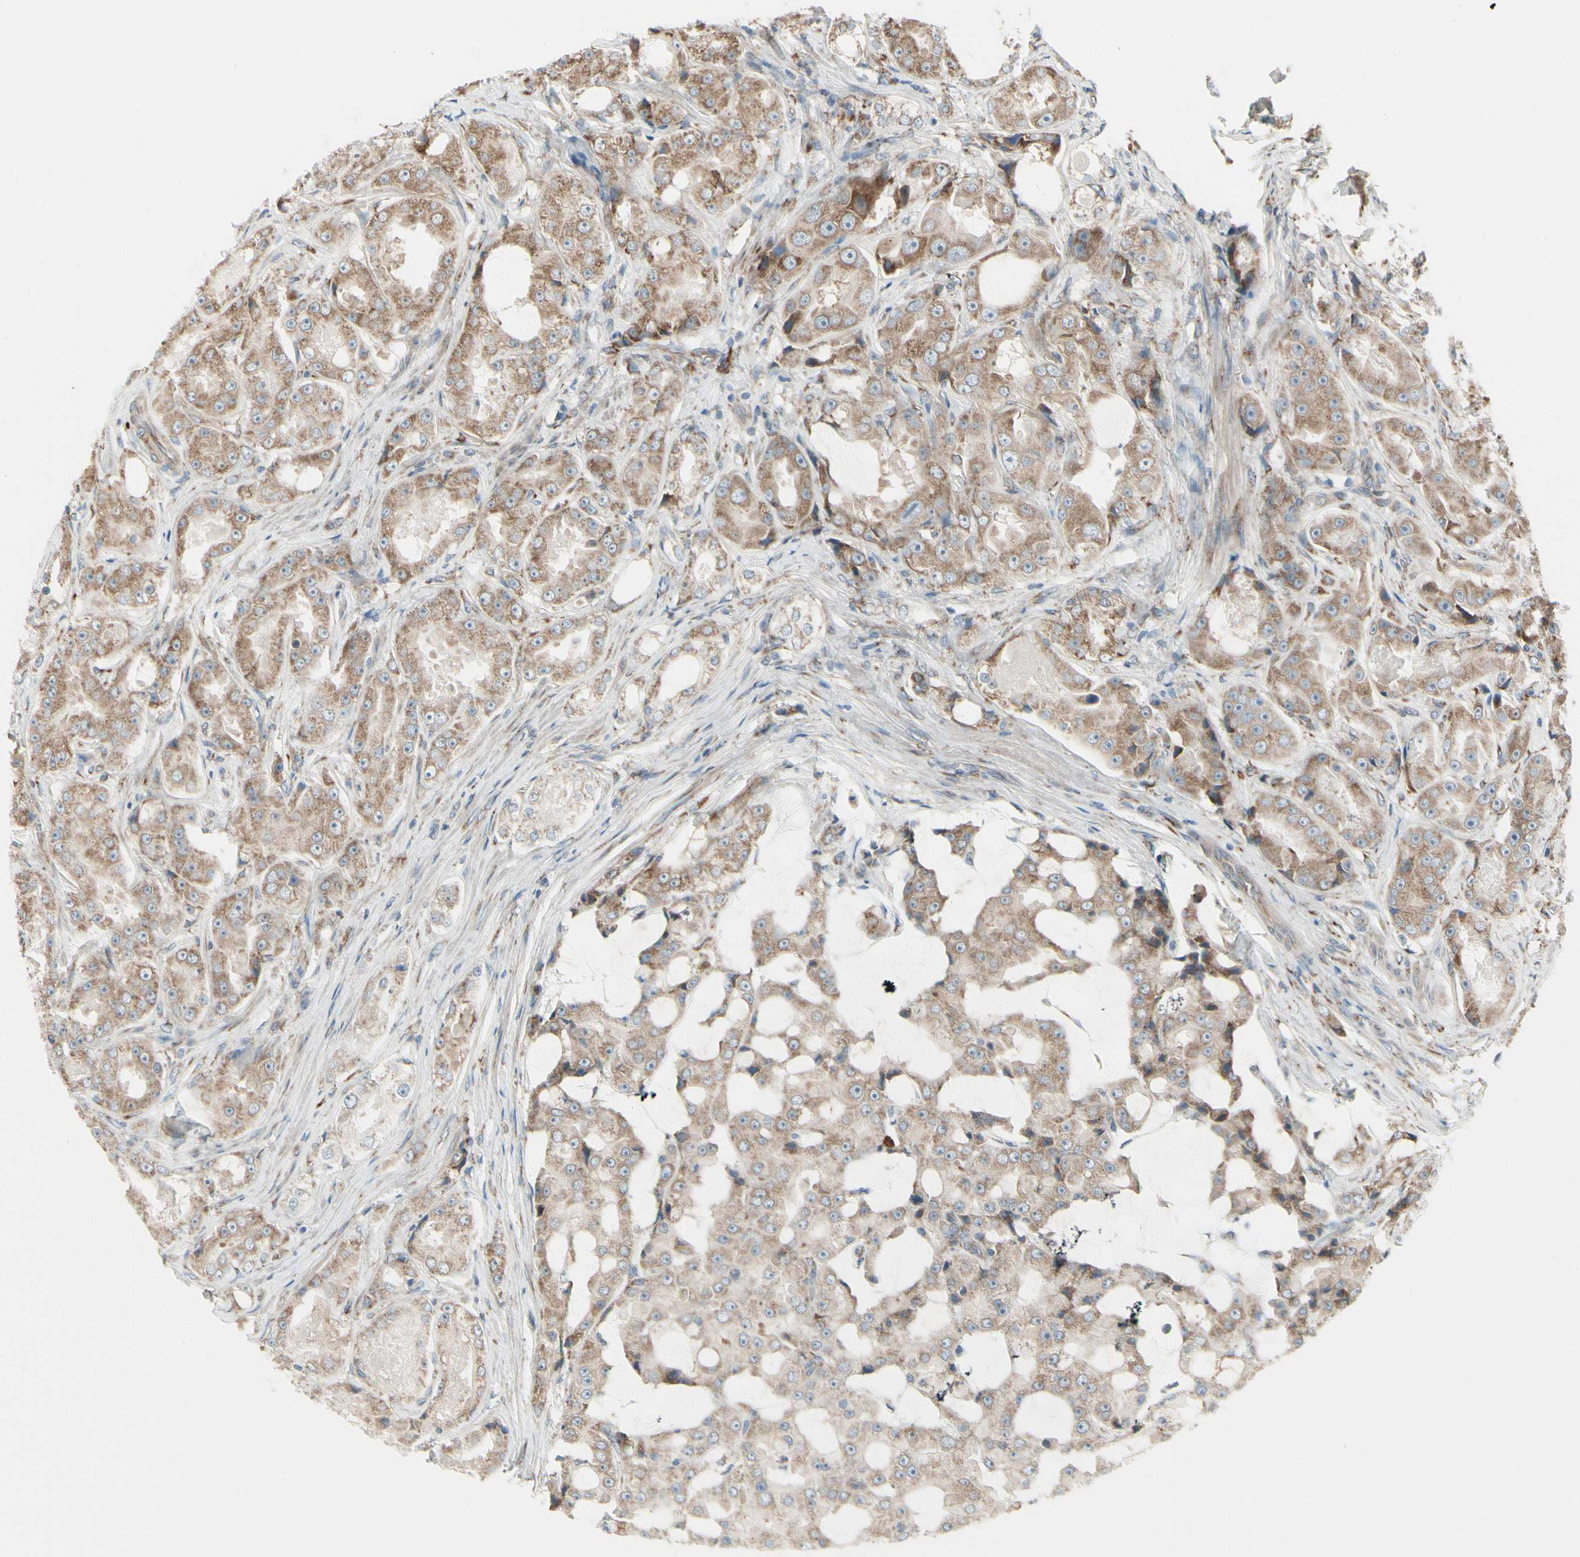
{"staining": {"intensity": "moderate", "quantity": ">75%", "location": "cytoplasmic/membranous"}, "tissue": "prostate cancer", "cell_type": "Tumor cells", "image_type": "cancer", "snomed": [{"axis": "morphology", "description": "Adenocarcinoma, High grade"}, {"axis": "topography", "description": "Prostate"}], "caption": "Immunohistochemical staining of prostate cancer shows medium levels of moderate cytoplasmic/membranous protein positivity in about >75% of tumor cells.", "gene": "FNDC3A", "patient": {"sex": "male", "age": 73}}